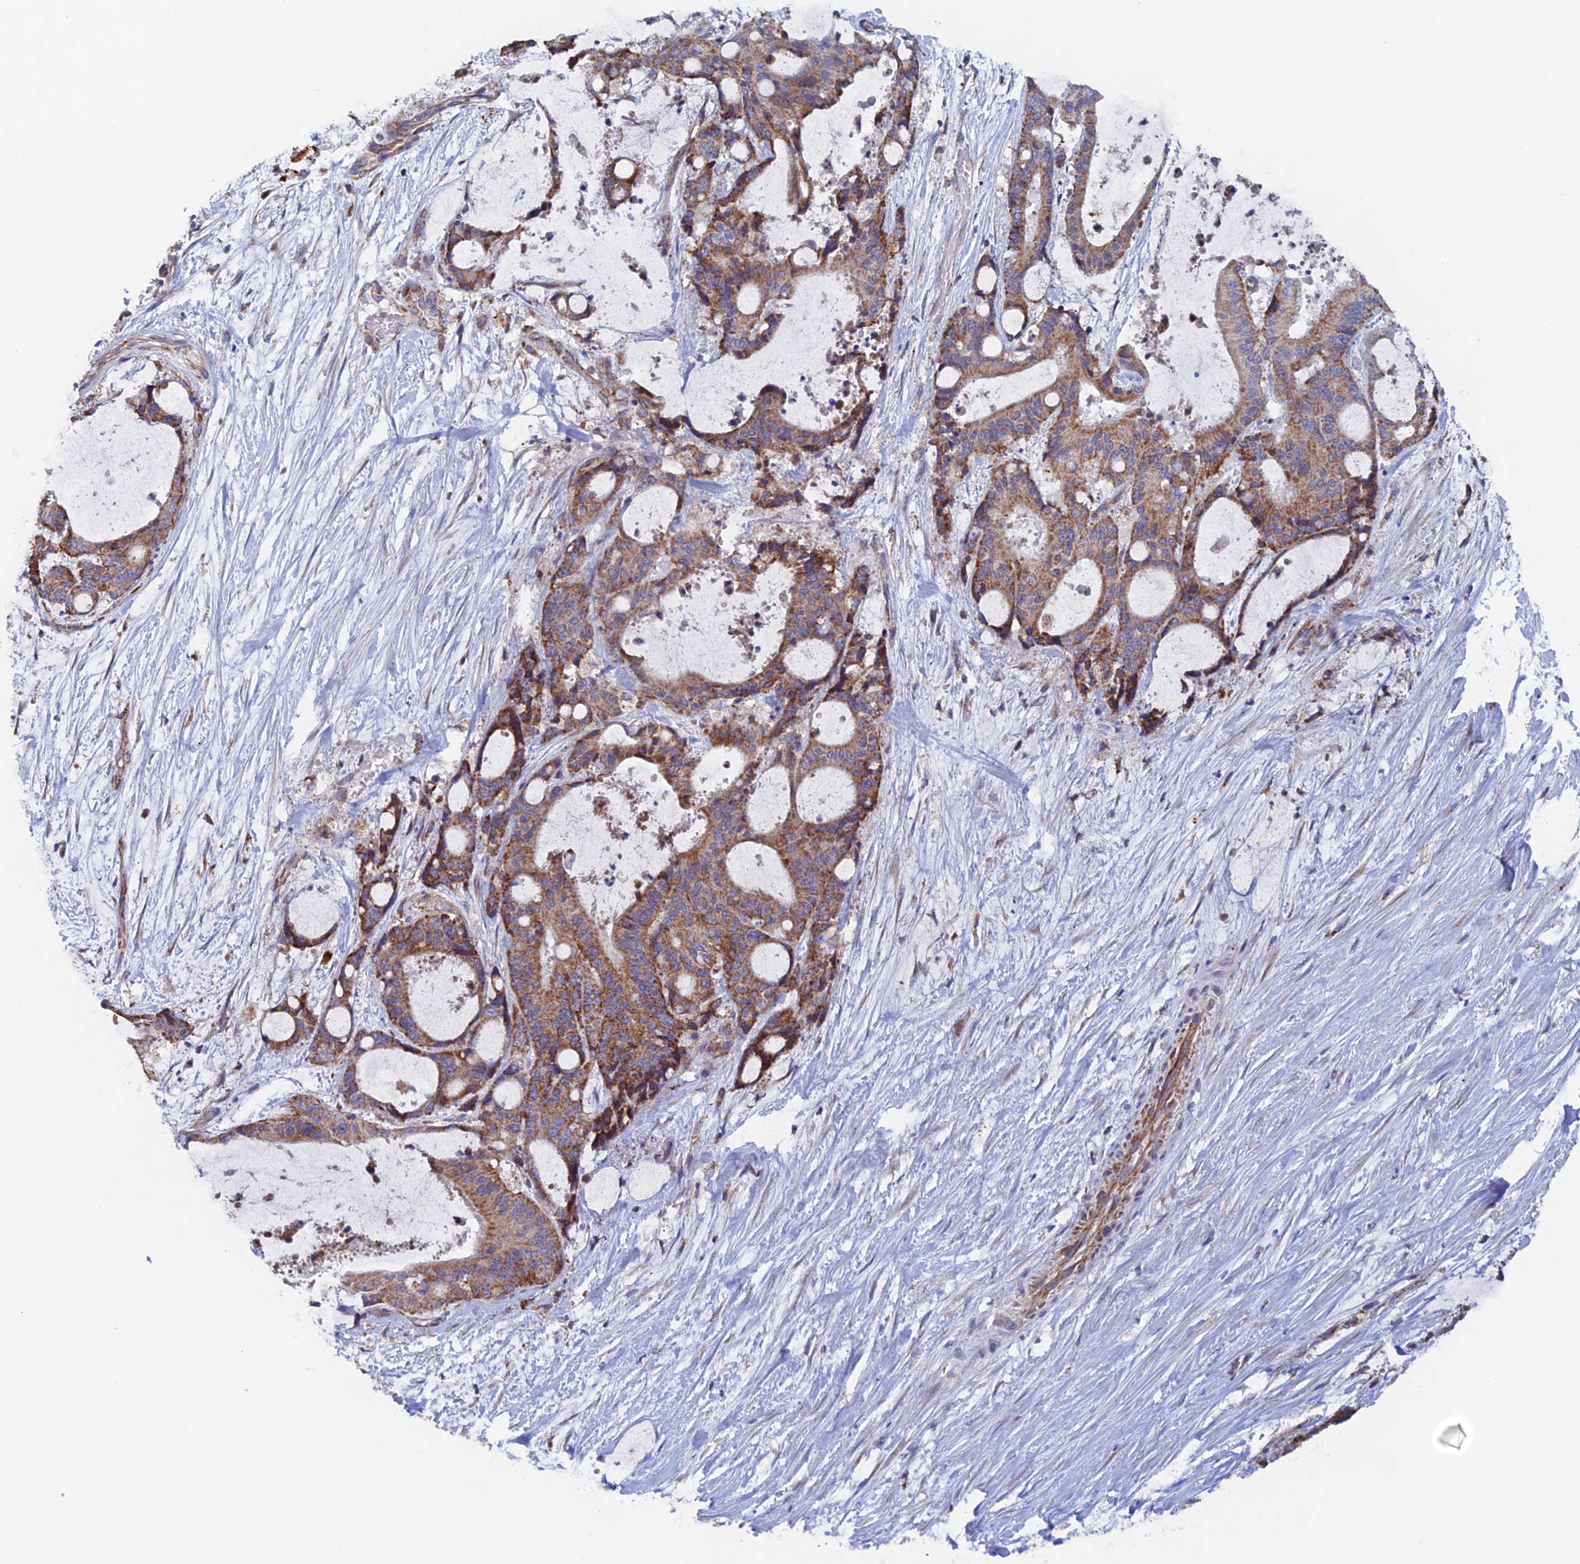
{"staining": {"intensity": "moderate", "quantity": ">75%", "location": "cytoplasmic/membranous"}, "tissue": "liver cancer", "cell_type": "Tumor cells", "image_type": "cancer", "snomed": [{"axis": "morphology", "description": "Normal tissue, NOS"}, {"axis": "morphology", "description": "Cholangiocarcinoma"}, {"axis": "topography", "description": "Liver"}, {"axis": "topography", "description": "Peripheral nerve tissue"}], "caption": "A brown stain labels moderate cytoplasmic/membranous expression of a protein in human cholangiocarcinoma (liver) tumor cells.", "gene": "MRPL1", "patient": {"sex": "female", "age": 73}}